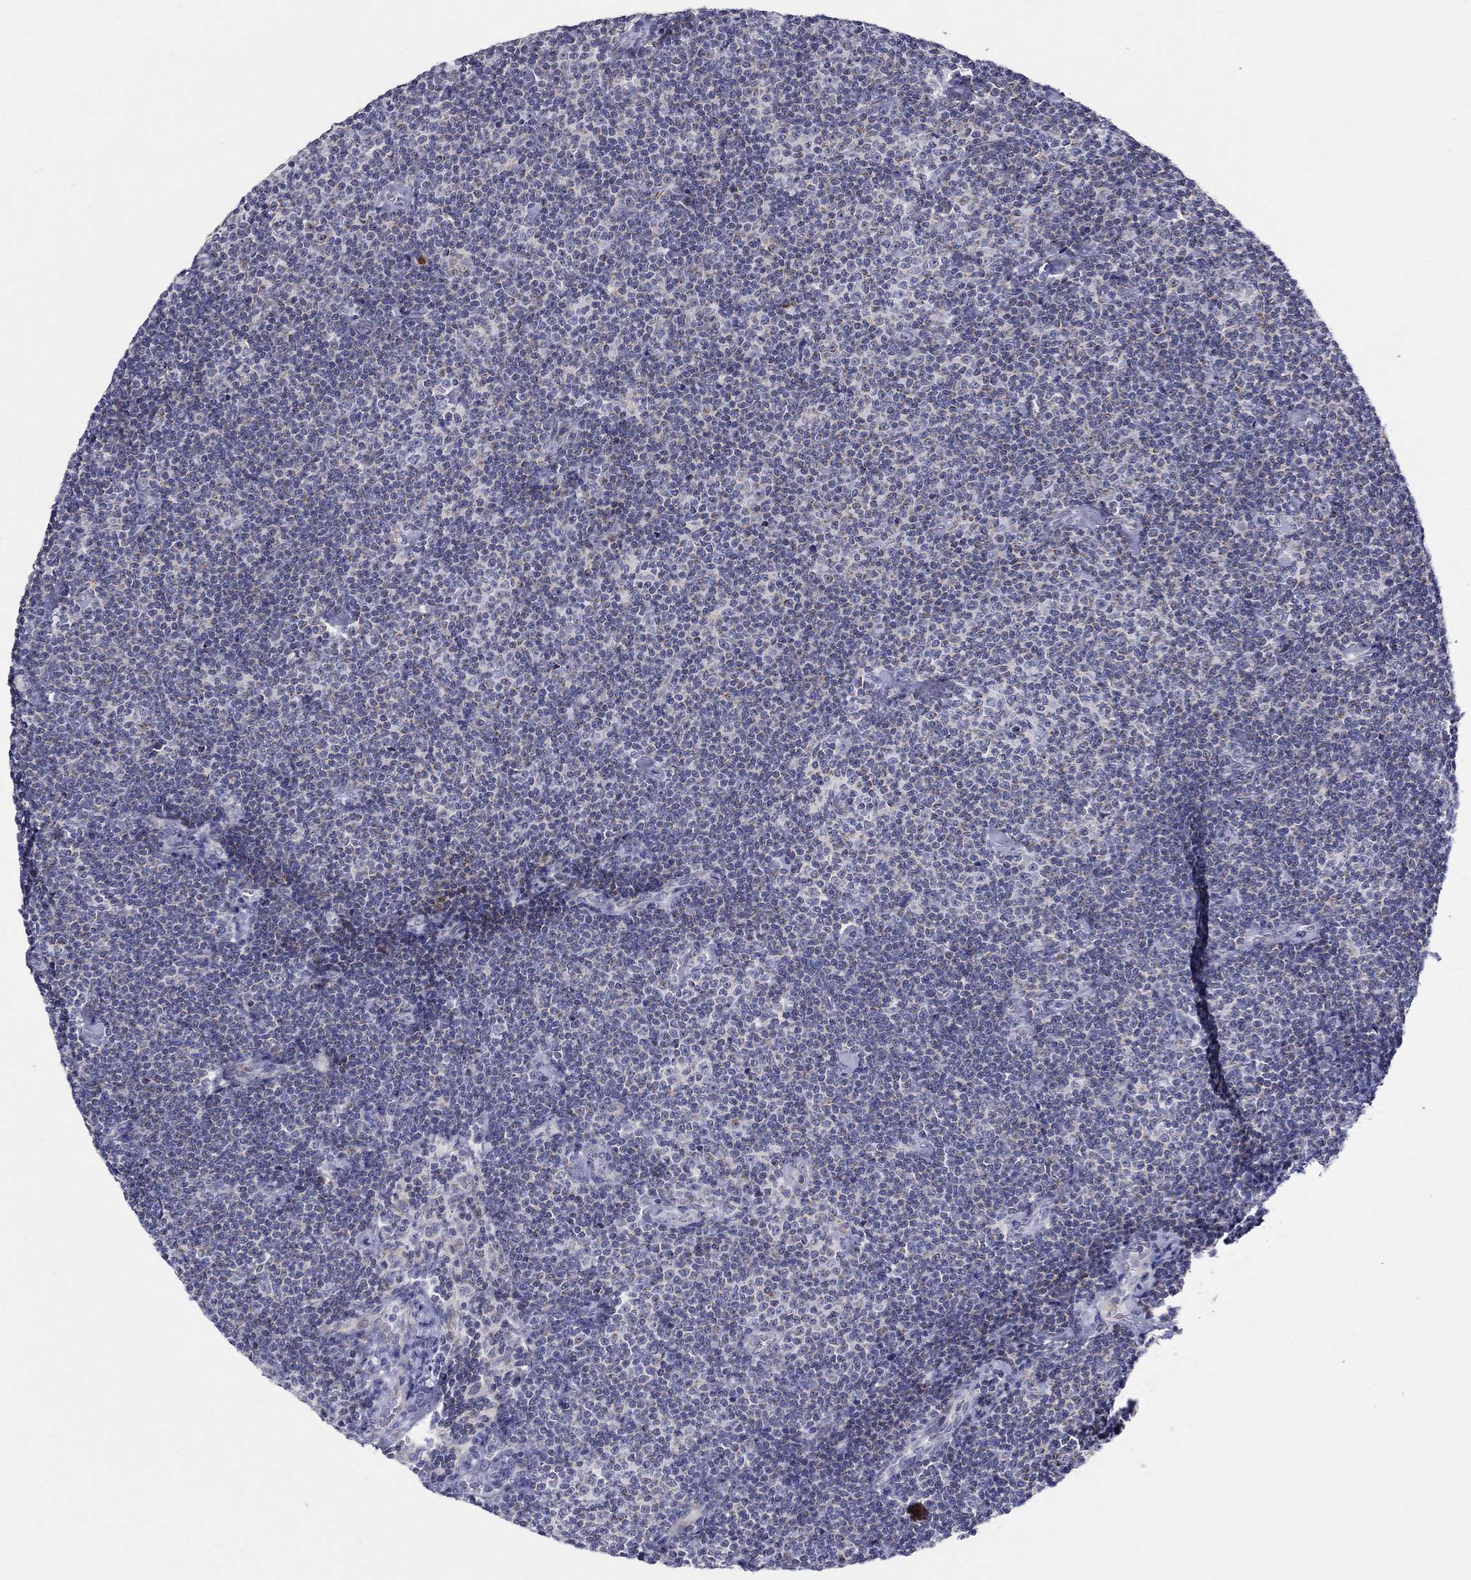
{"staining": {"intensity": "negative", "quantity": "none", "location": "none"}, "tissue": "lymphoma", "cell_type": "Tumor cells", "image_type": "cancer", "snomed": [{"axis": "morphology", "description": "Malignant lymphoma, non-Hodgkin's type, Low grade"}, {"axis": "topography", "description": "Lymph node"}], "caption": "Immunohistochemistry photomicrograph of lymphoma stained for a protein (brown), which displays no expression in tumor cells. (DAB (3,3'-diaminobenzidine) immunohistochemistry (IHC), high magnification).", "gene": "HMX2", "patient": {"sex": "male", "age": 81}}